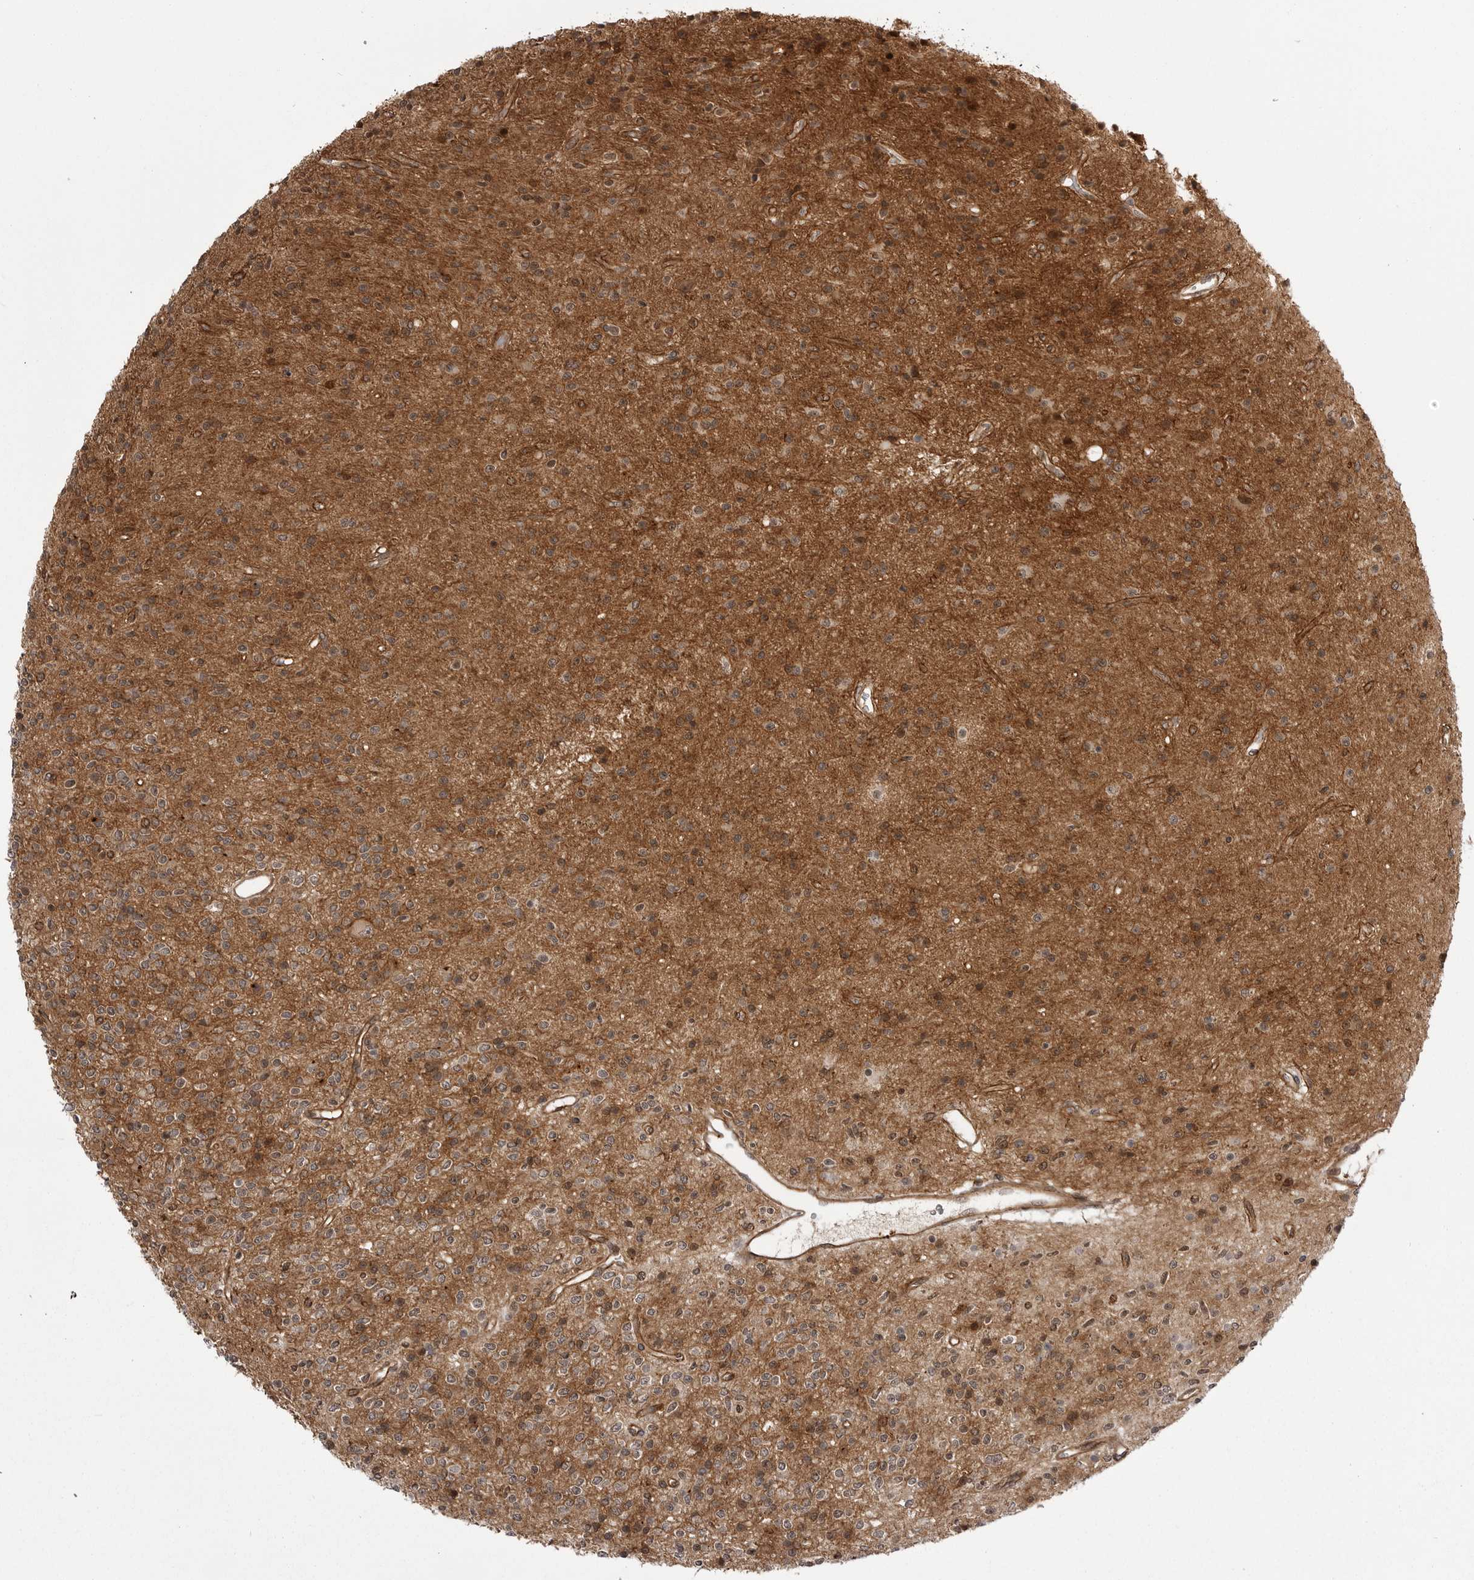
{"staining": {"intensity": "moderate", "quantity": "25%-75%", "location": "cytoplasmic/membranous"}, "tissue": "glioma", "cell_type": "Tumor cells", "image_type": "cancer", "snomed": [{"axis": "morphology", "description": "Glioma, malignant, High grade"}, {"axis": "topography", "description": "Brain"}], "caption": "IHC image of human glioma stained for a protein (brown), which reveals medium levels of moderate cytoplasmic/membranous positivity in approximately 25%-75% of tumor cells.", "gene": "SORBS1", "patient": {"sex": "male", "age": 34}}